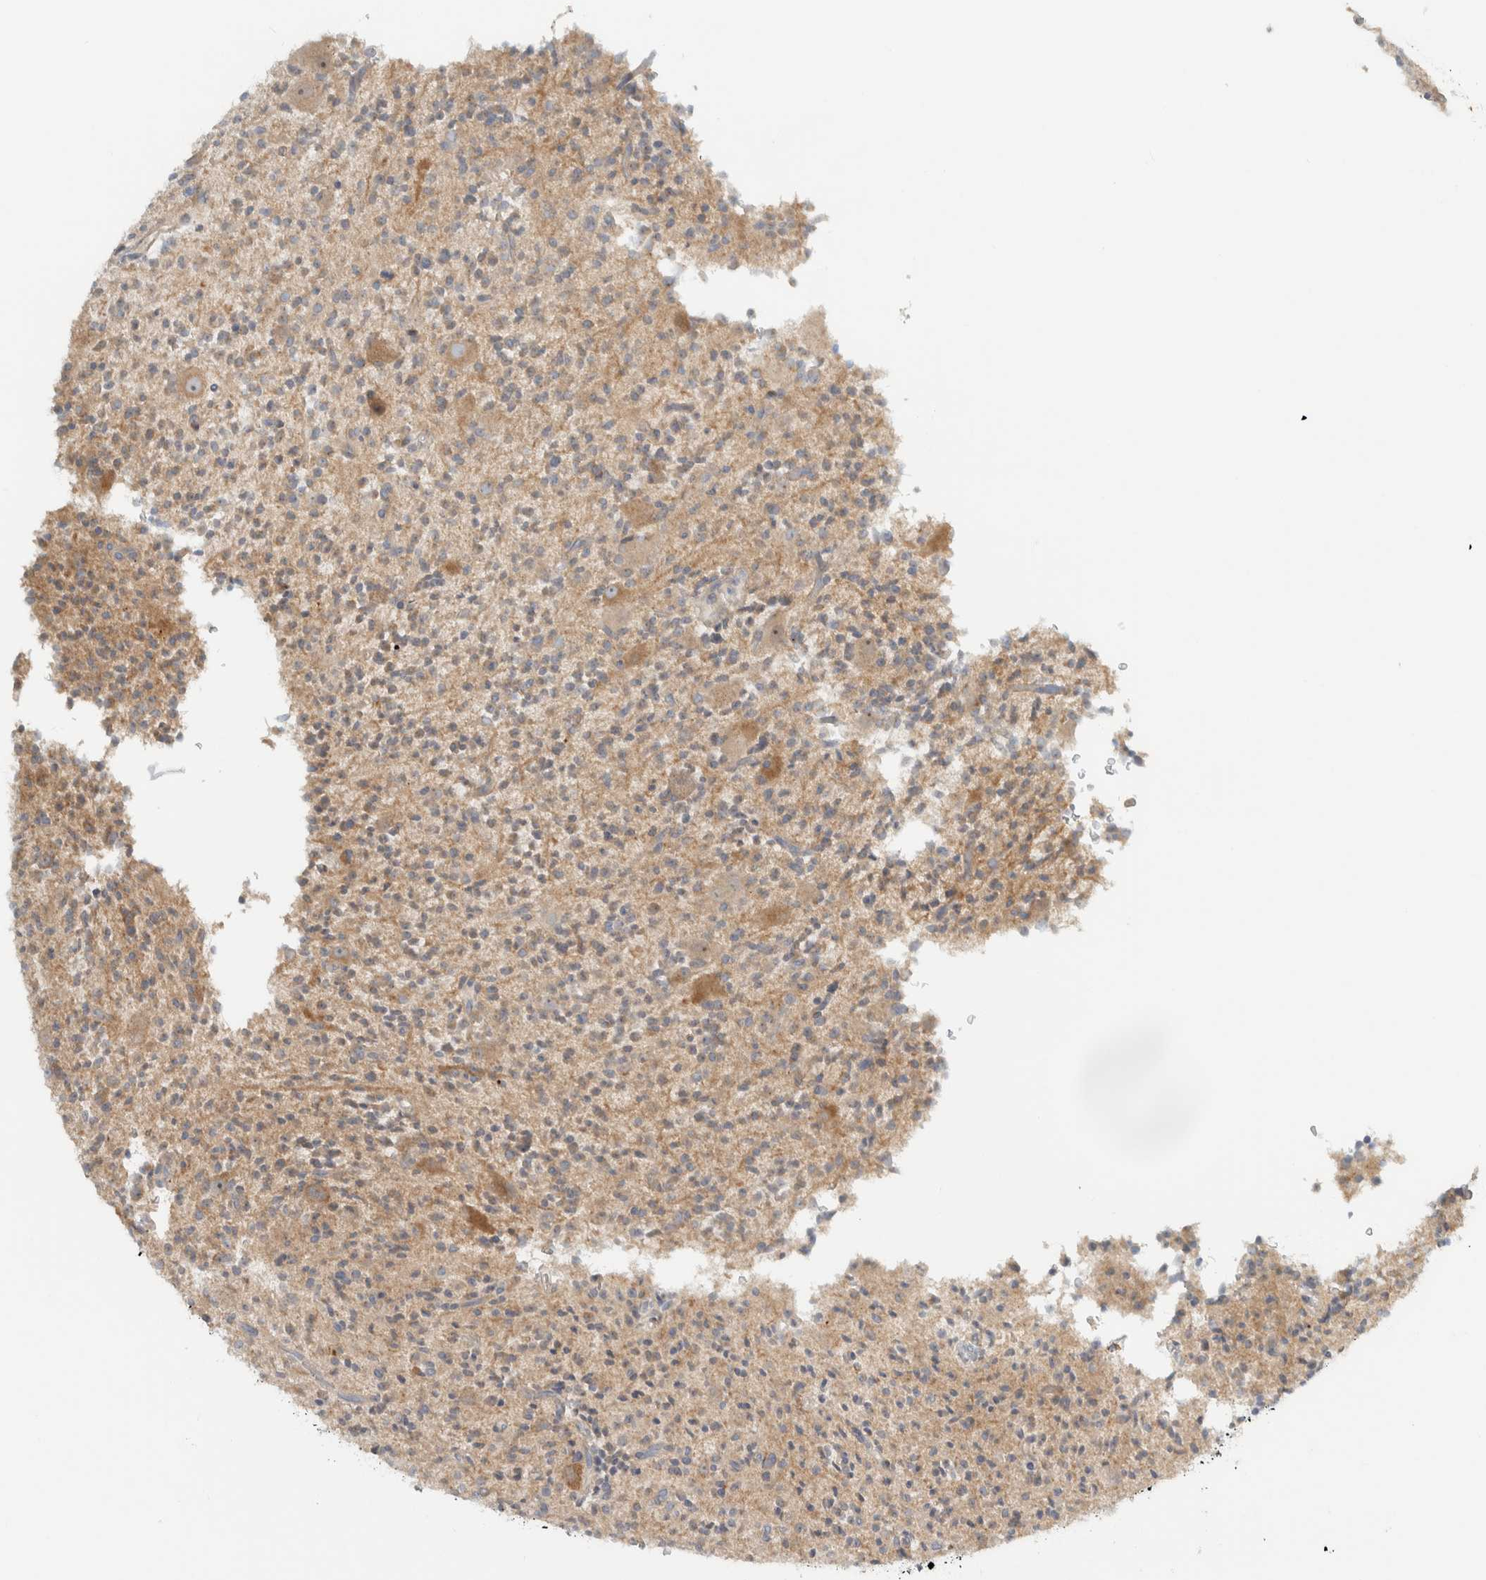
{"staining": {"intensity": "weak", "quantity": ">75%", "location": "cytoplasmic/membranous"}, "tissue": "glioma", "cell_type": "Tumor cells", "image_type": "cancer", "snomed": [{"axis": "morphology", "description": "Glioma, malignant, High grade"}, {"axis": "topography", "description": "Brain"}], "caption": "Immunohistochemistry image of high-grade glioma (malignant) stained for a protein (brown), which displays low levels of weak cytoplasmic/membranous positivity in approximately >75% of tumor cells.", "gene": "HGS", "patient": {"sex": "male", "age": 34}}